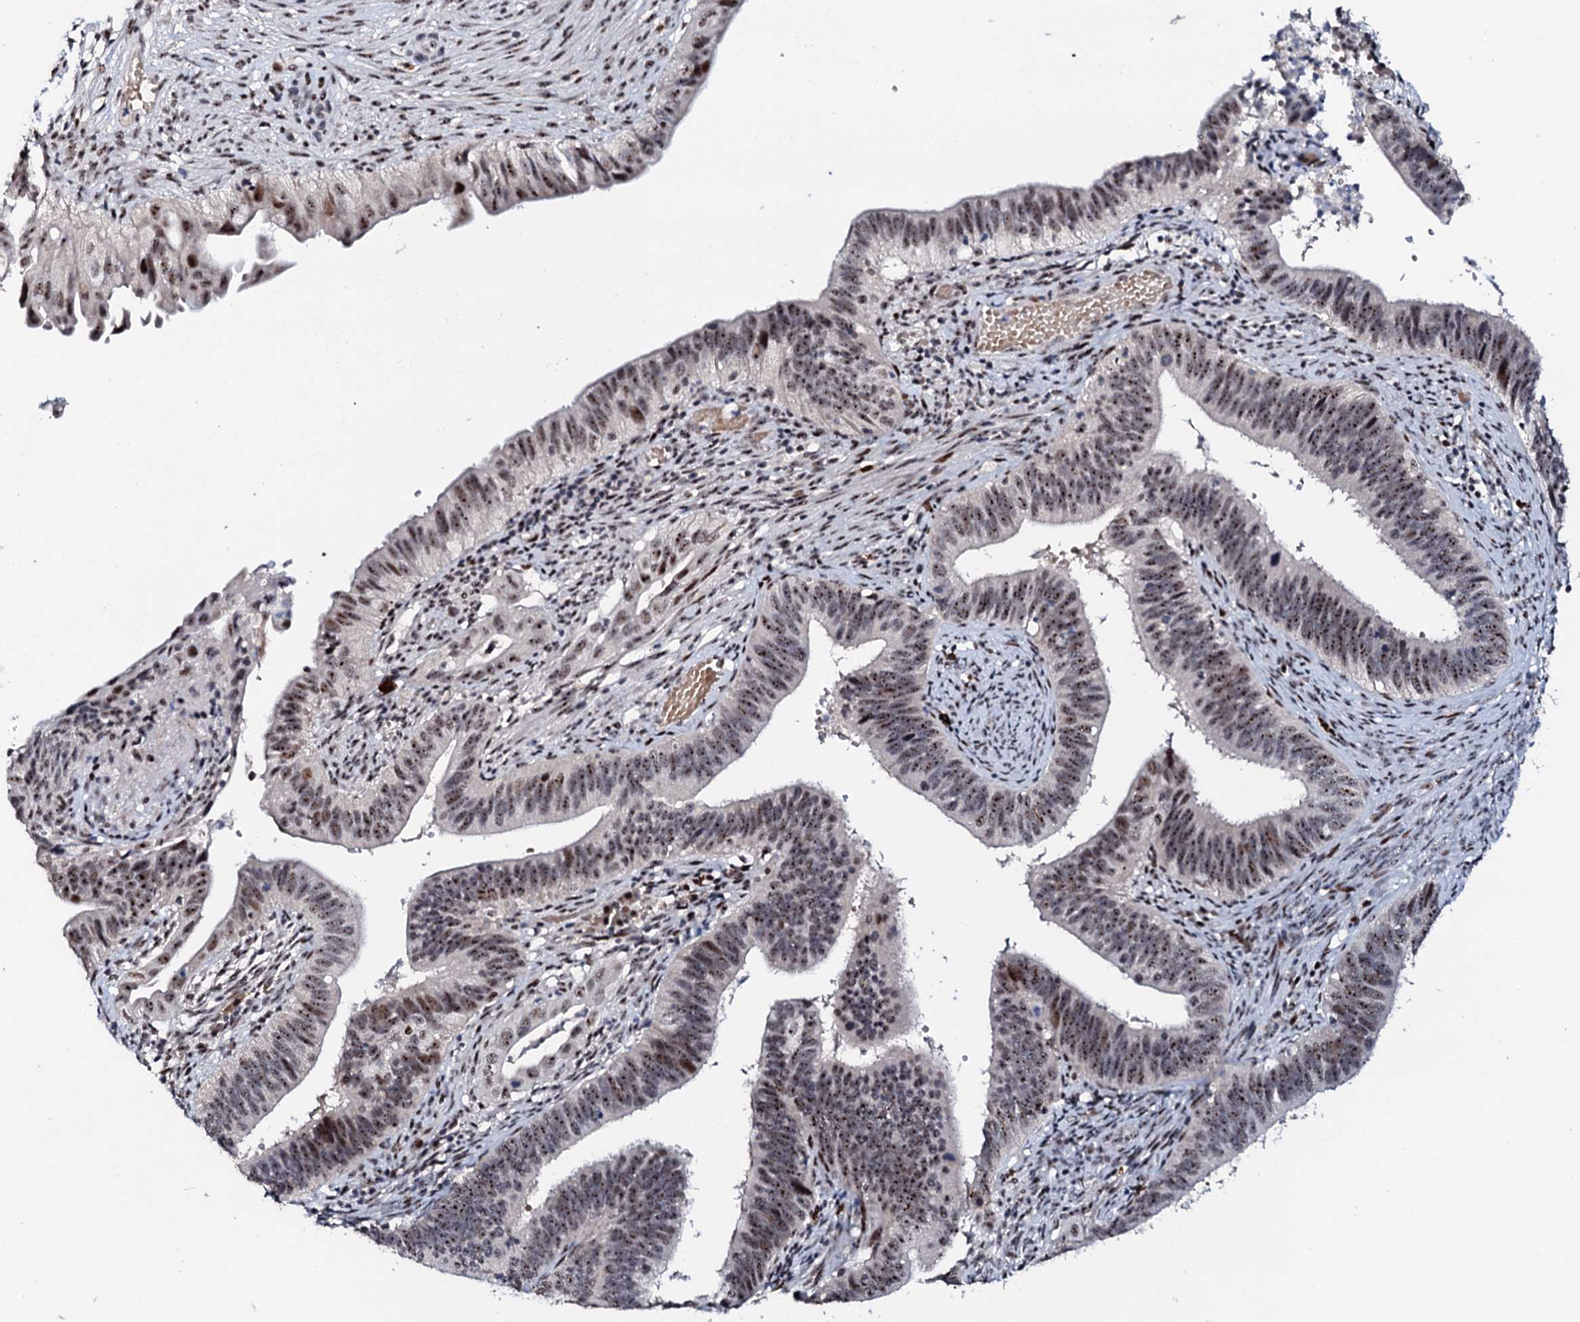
{"staining": {"intensity": "moderate", "quantity": ">75%", "location": "nuclear"}, "tissue": "cervical cancer", "cell_type": "Tumor cells", "image_type": "cancer", "snomed": [{"axis": "morphology", "description": "Adenocarcinoma, NOS"}, {"axis": "topography", "description": "Cervix"}], "caption": "Immunohistochemistry (IHC) image of neoplastic tissue: adenocarcinoma (cervical) stained using immunohistochemistry (IHC) reveals medium levels of moderate protein expression localized specifically in the nuclear of tumor cells, appearing as a nuclear brown color.", "gene": "NEUROG3", "patient": {"sex": "female", "age": 42}}